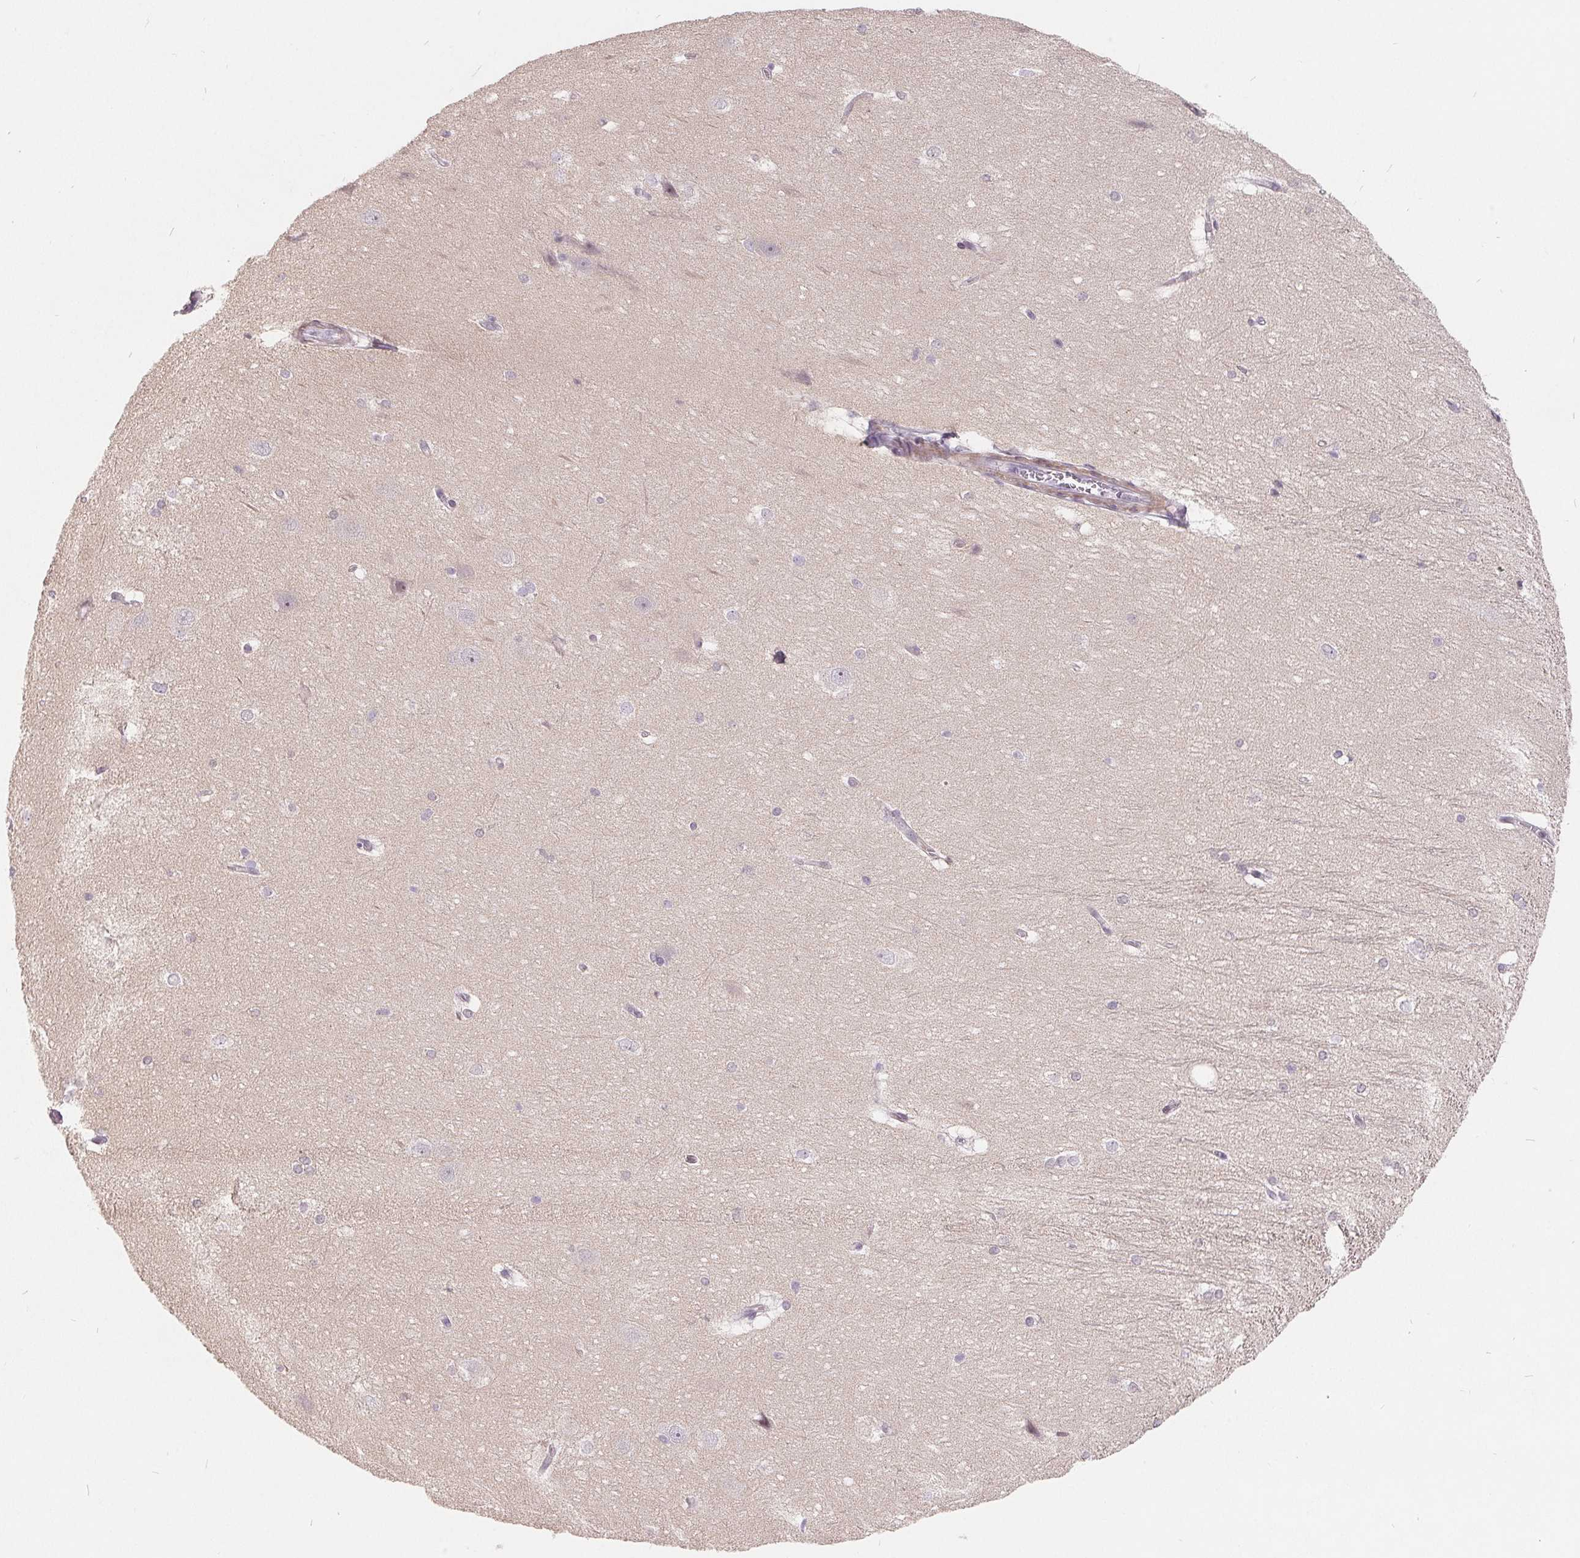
{"staining": {"intensity": "negative", "quantity": "none", "location": "none"}, "tissue": "hippocampus", "cell_type": "Glial cells", "image_type": "normal", "snomed": [{"axis": "morphology", "description": "Normal tissue, NOS"}, {"axis": "topography", "description": "Cerebral cortex"}, {"axis": "topography", "description": "Hippocampus"}], "caption": "IHC micrograph of normal human hippocampus stained for a protein (brown), which displays no staining in glial cells.", "gene": "NRG2", "patient": {"sex": "female", "age": 19}}